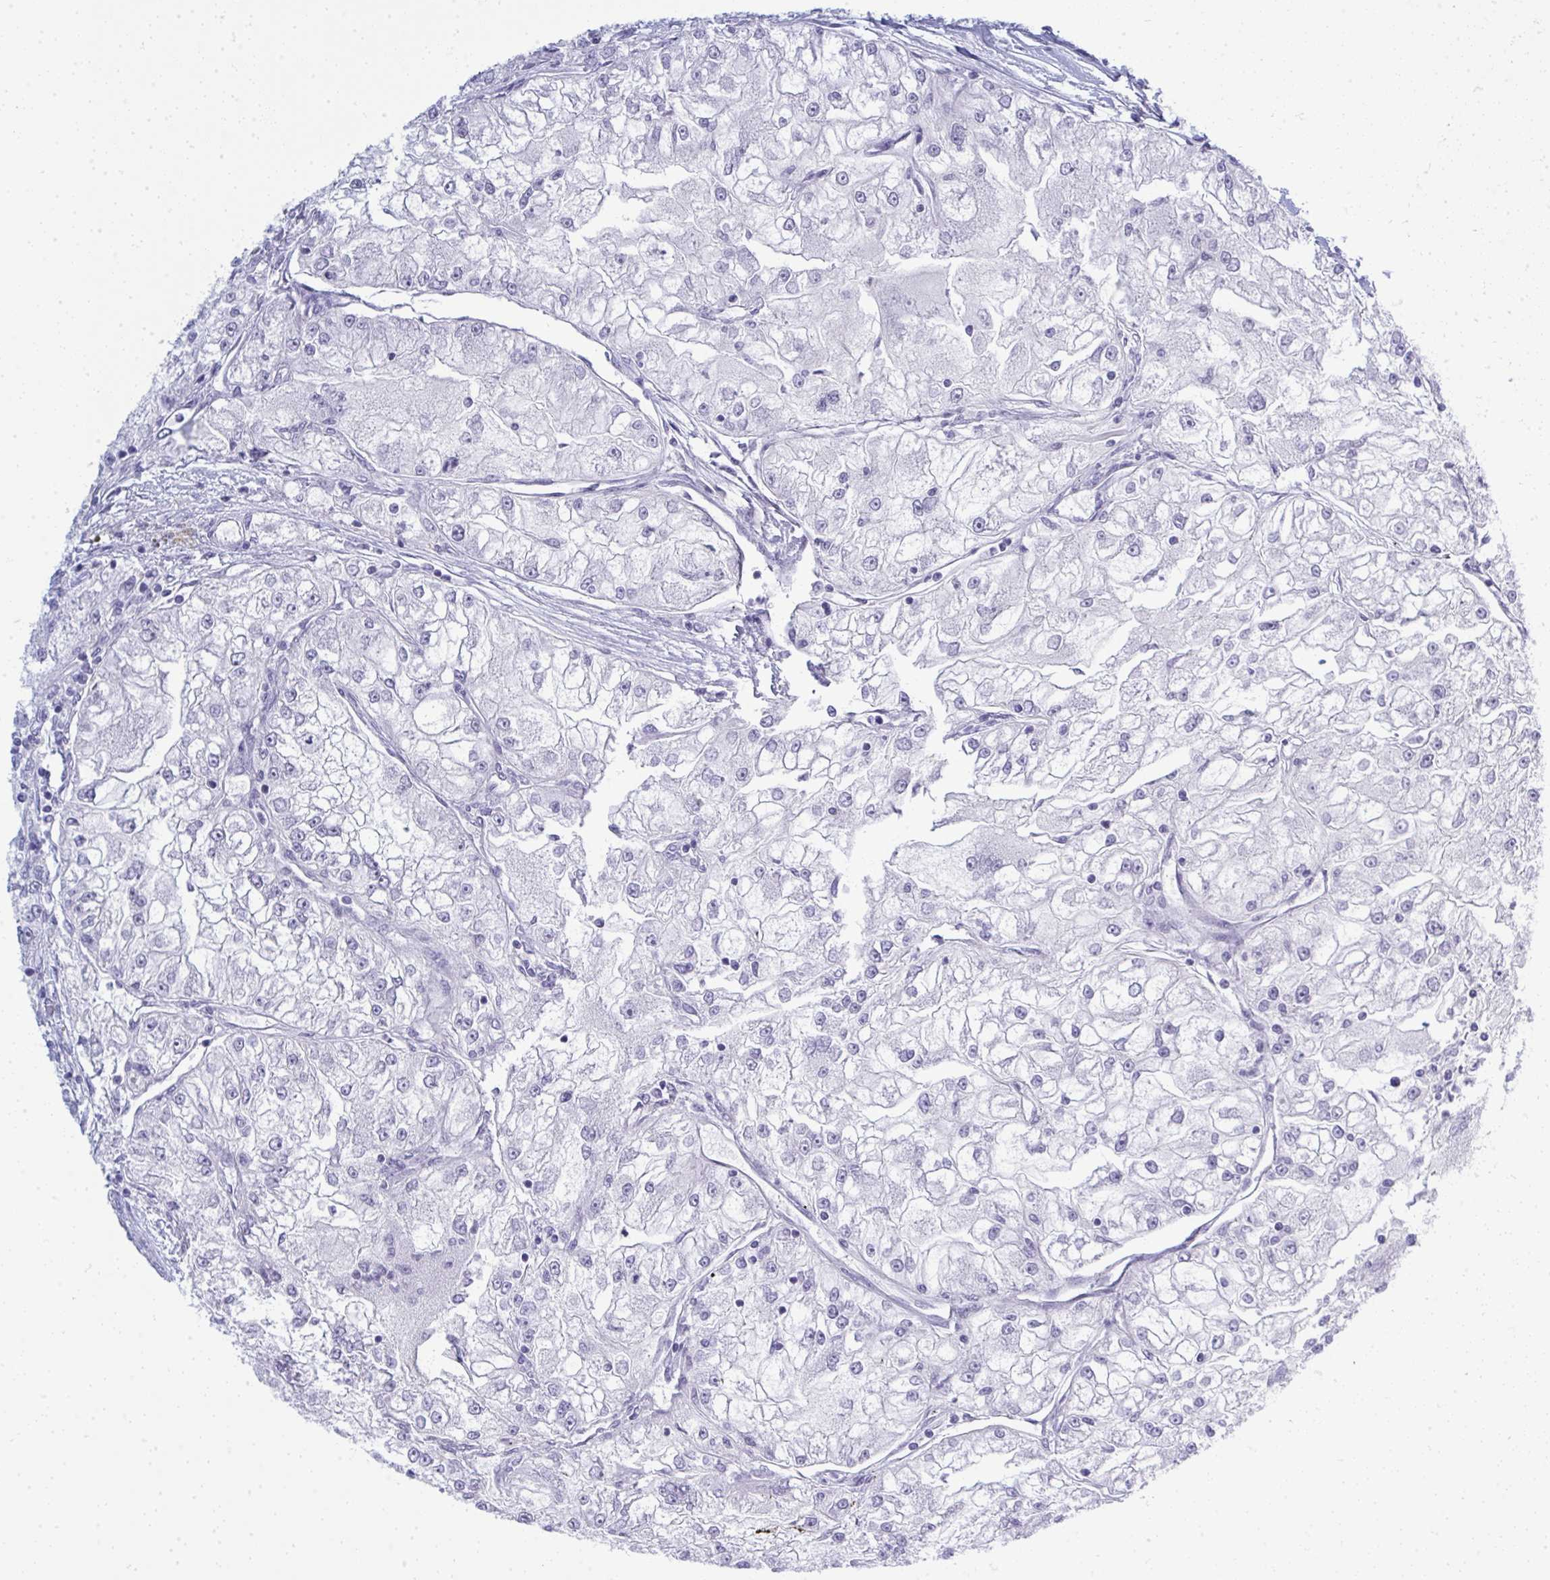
{"staining": {"intensity": "negative", "quantity": "none", "location": "none"}, "tissue": "renal cancer", "cell_type": "Tumor cells", "image_type": "cancer", "snomed": [{"axis": "morphology", "description": "Adenocarcinoma, NOS"}, {"axis": "topography", "description": "Kidney"}], "caption": "Micrograph shows no protein positivity in tumor cells of adenocarcinoma (renal) tissue.", "gene": "QDPR", "patient": {"sex": "female", "age": 72}}